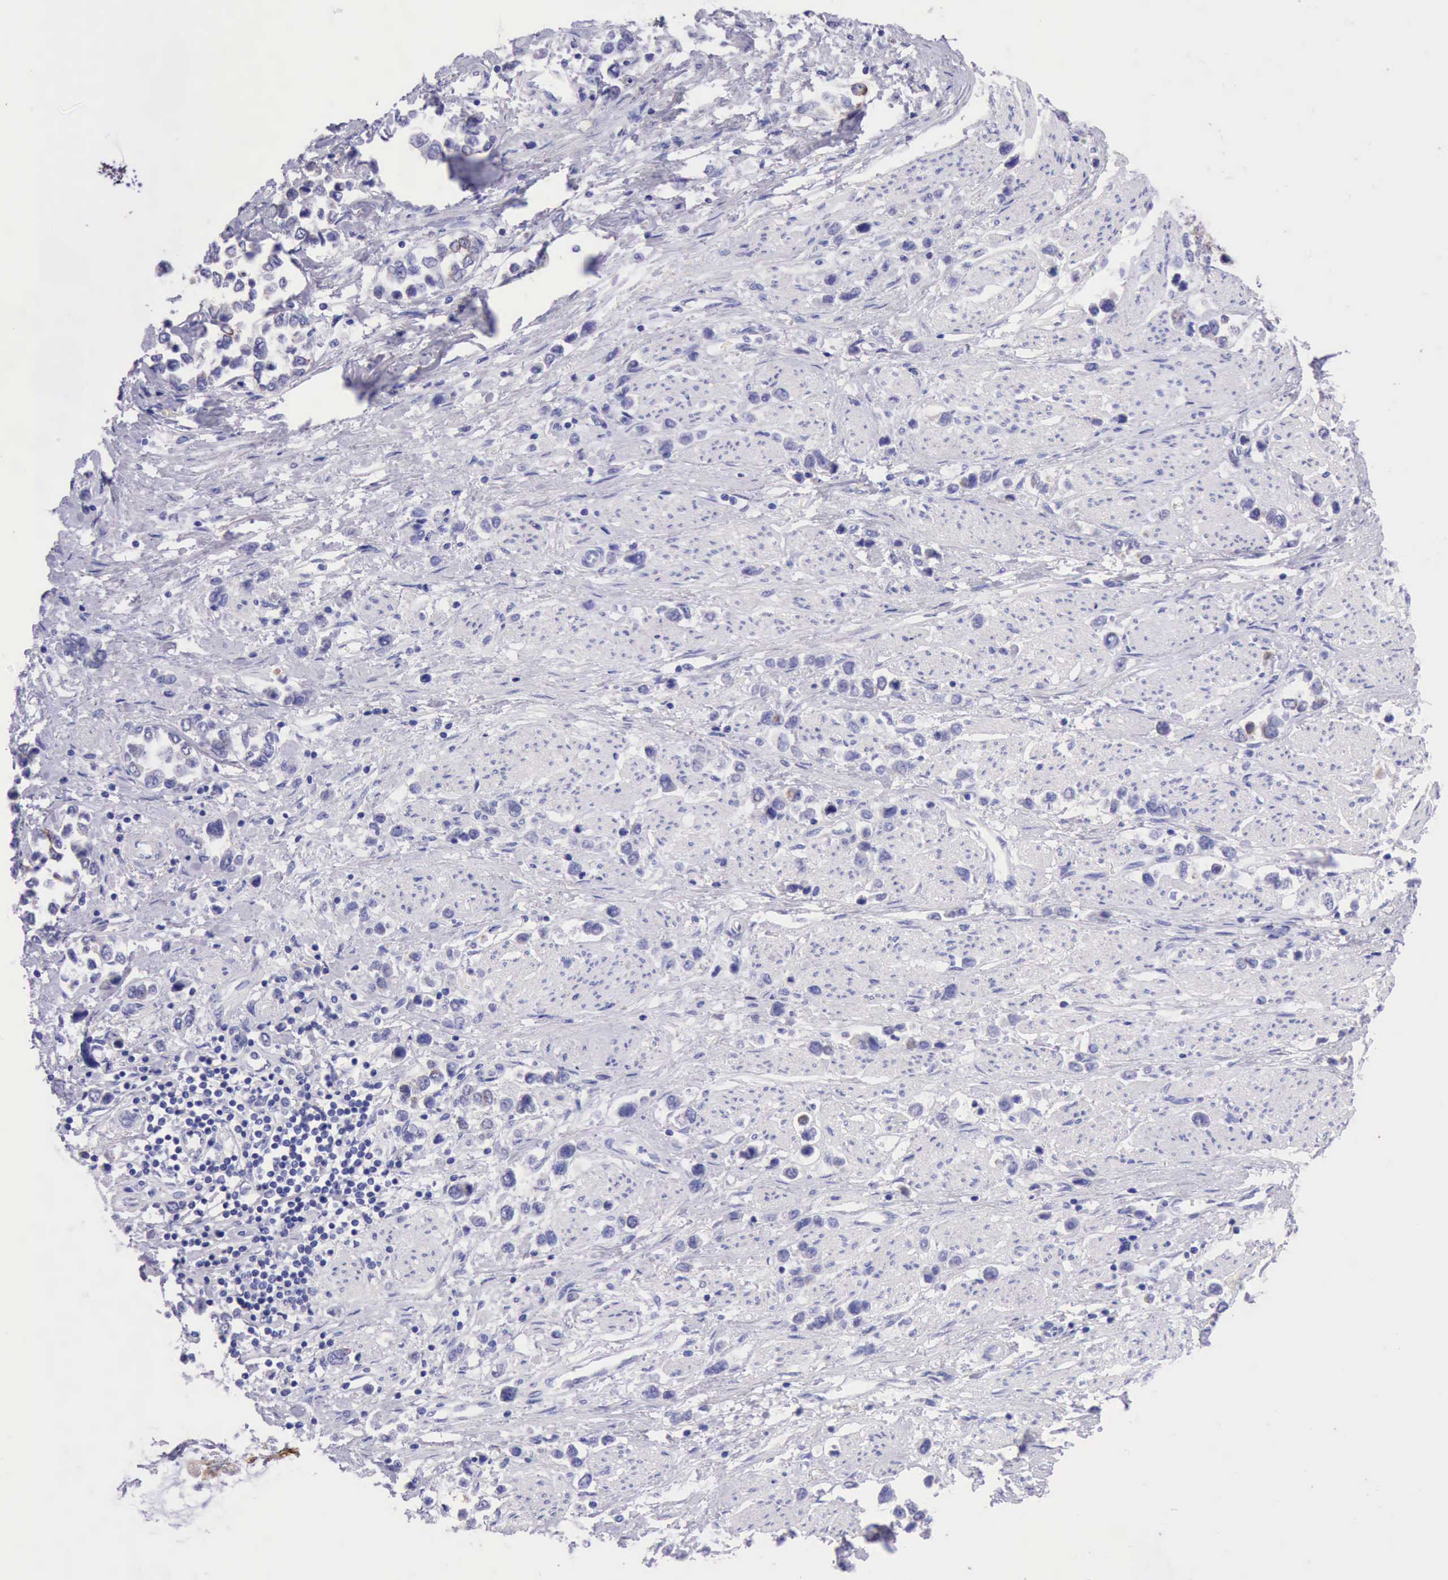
{"staining": {"intensity": "negative", "quantity": "none", "location": "none"}, "tissue": "stomach cancer", "cell_type": "Tumor cells", "image_type": "cancer", "snomed": [{"axis": "morphology", "description": "Adenocarcinoma, NOS"}, {"axis": "topography", "description": "Stomach, upper"}], "caption": "DAB (3,3'-diaminobenzidine) immunohistochemical staining of human stomach cancer reveals no significant expression in tumor cells.", "gene": "KRT8", "patient": {"sex": "male", "age": 76}}